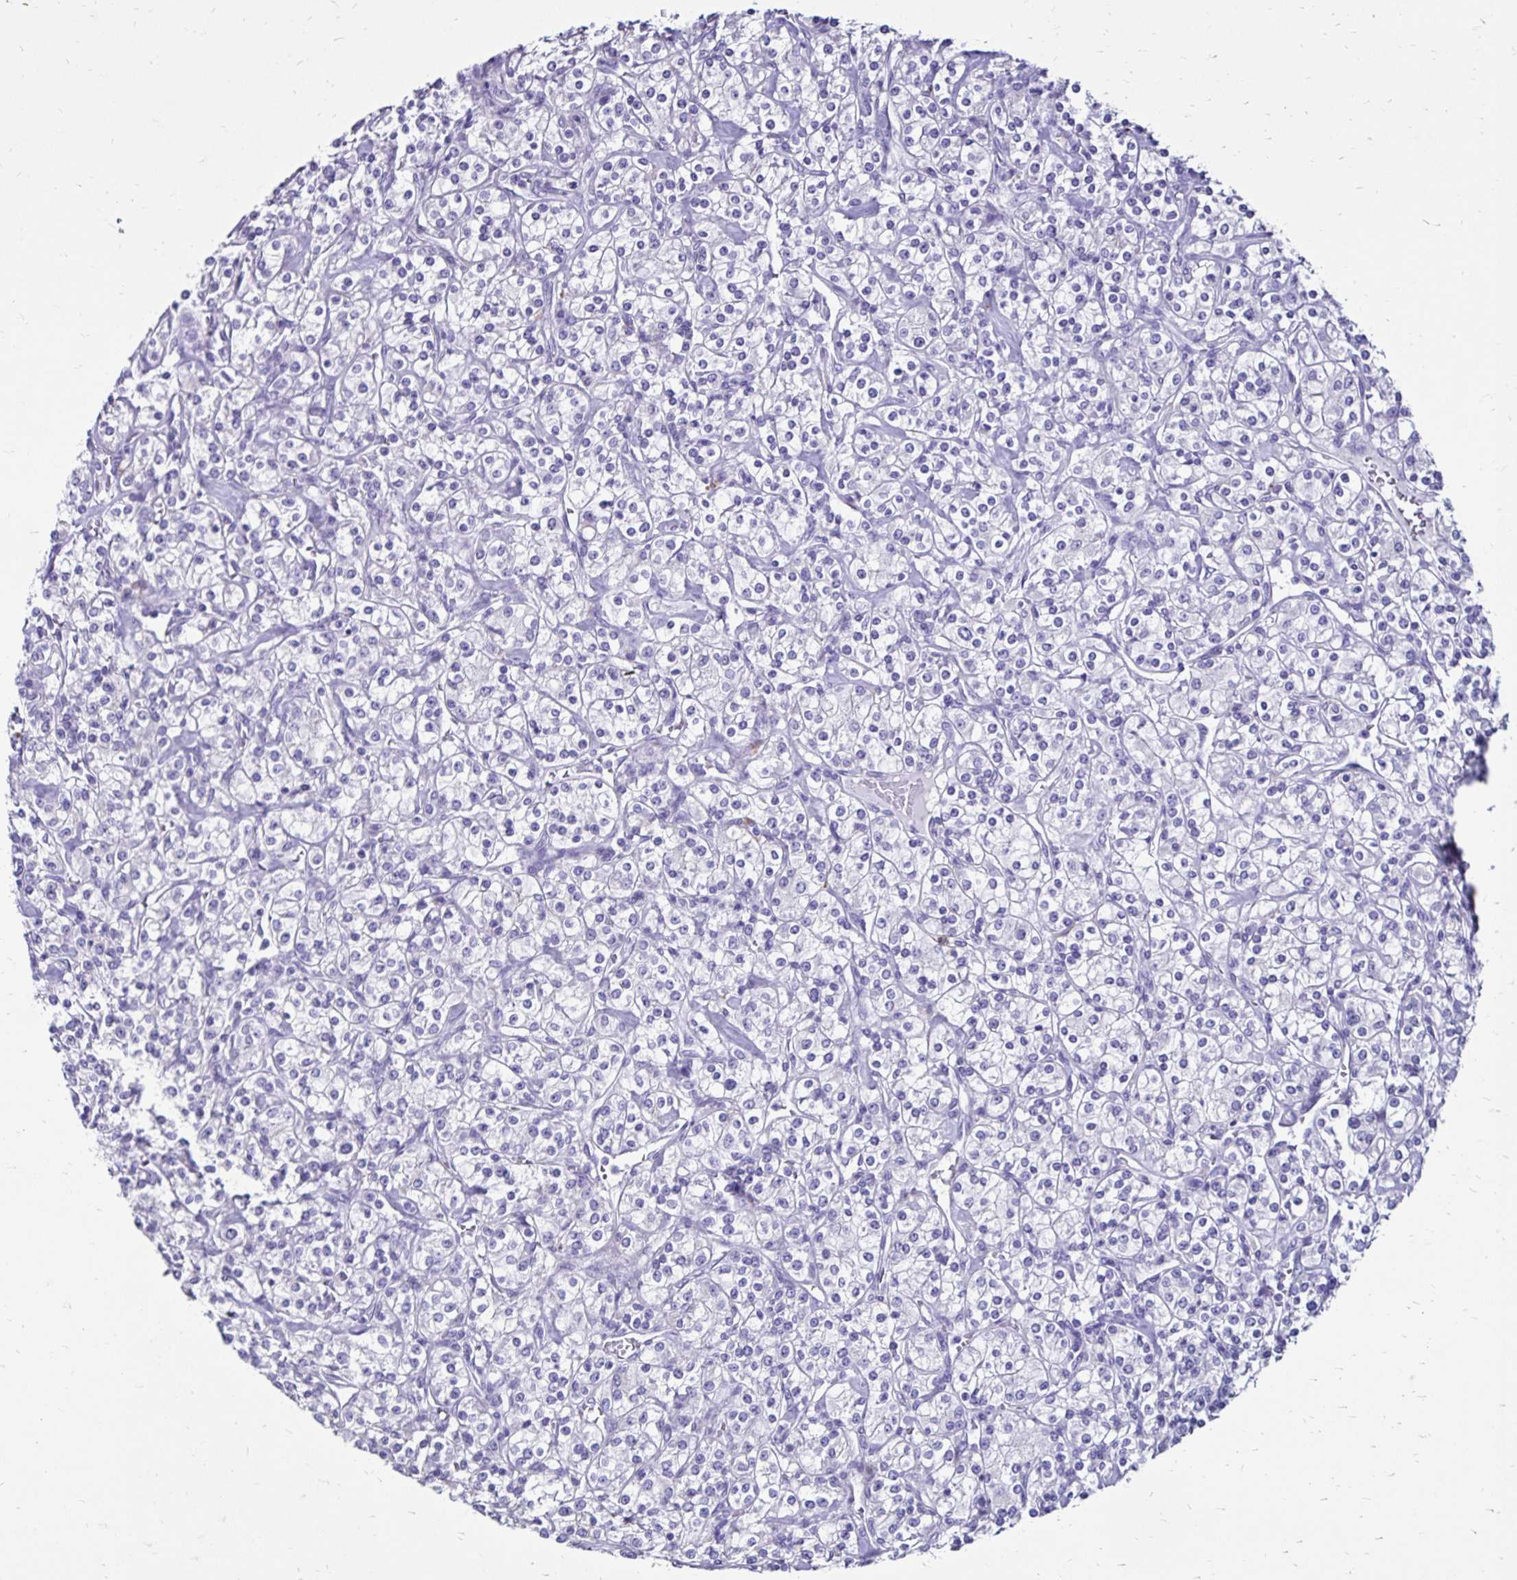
{"staining": {"intensity": "negative", "quantity": "none", "location": "none"}, "tissue": "renal cancer", "cell_type": "Tumor cells", "image_type": "cancer", "snomed": [{"axis": "morphology", "description": "Adenocarcinoma, NOS"}, {"axis": "topography", "description": "Kidney"}], "caption": "Tumor cells show no significant staining in renal cancer (adenocarcinoma). (Immunohistochemistry (ihc), brightfield microscopy, high magnification).", "gene": "EVPL", "patient": {"sex": "male", "age": 77}}